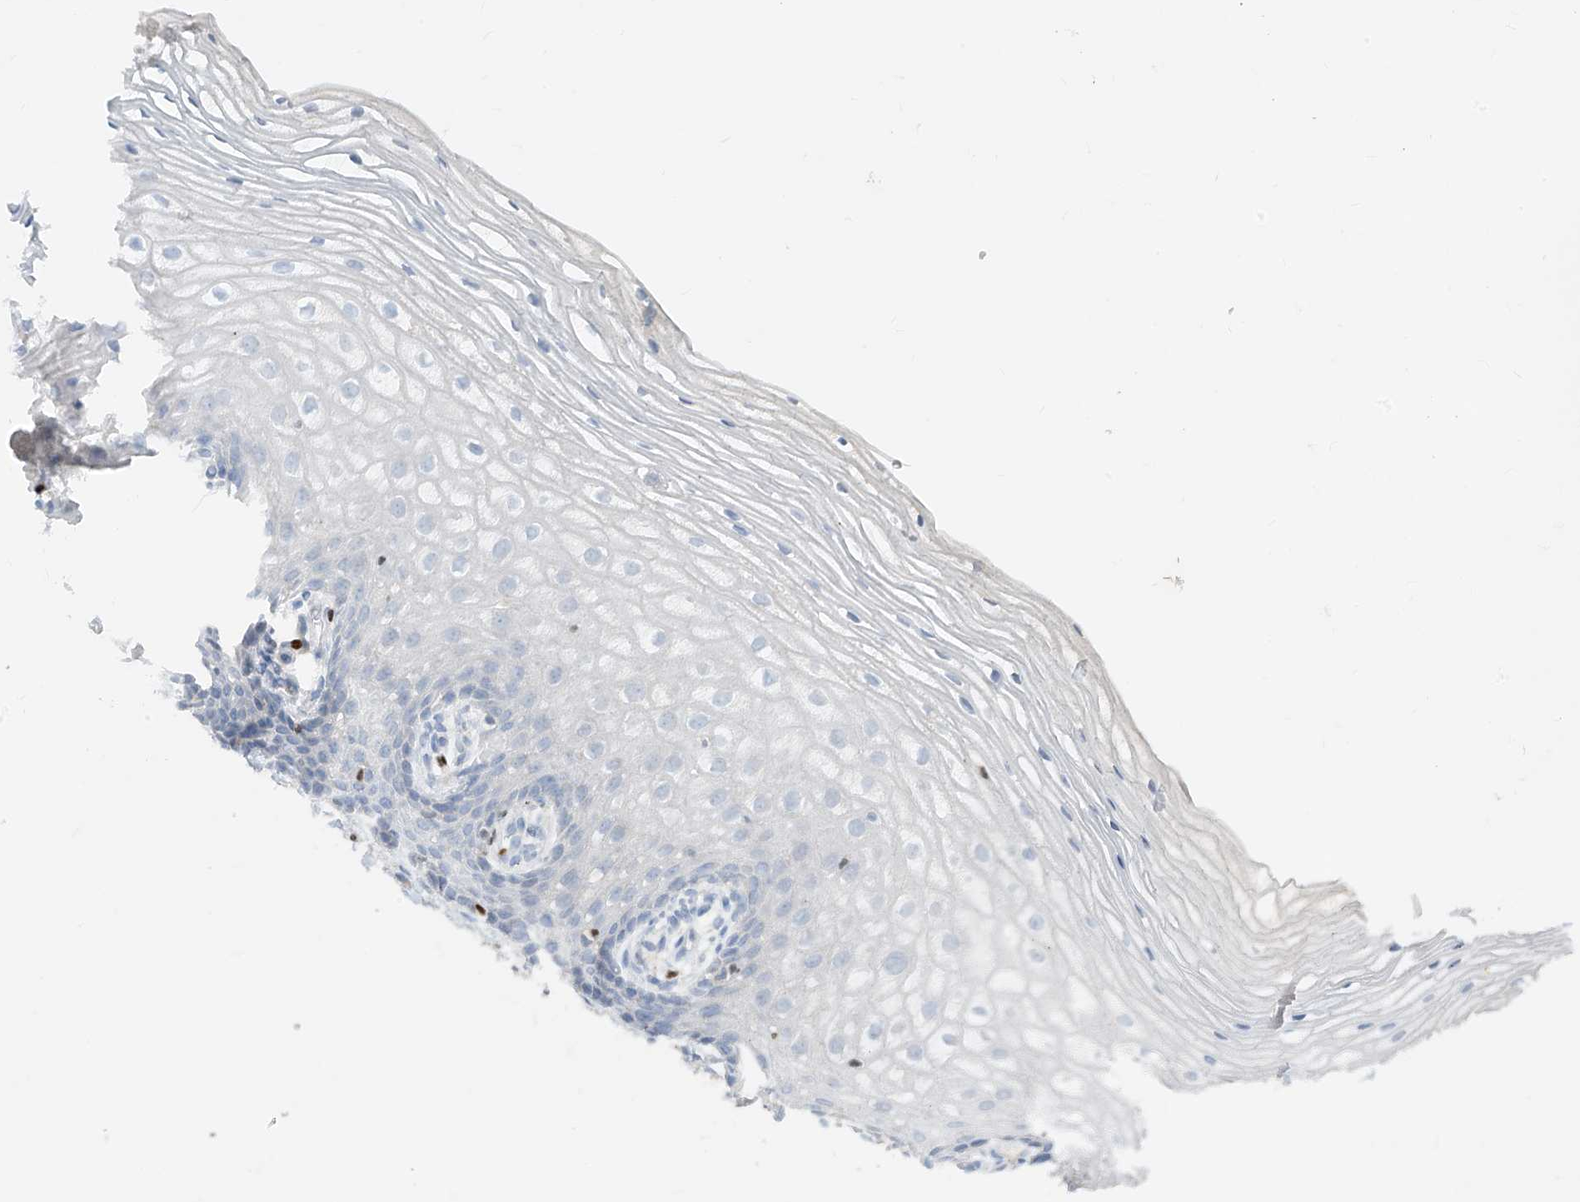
{"staining": {"intensity": "negative", "quantity": "none", "location": "none"}, "tissue": "vagina", "cell_type": "Squamous epithelial cells", "image_type": "normal", "snomed": [{"axis": "morphology", "description": "Normal tissue, NOS"}, {"axis": "topography", "description": "Vagina"}], "caption": "An immunohistochemistry (IHC) histopathology image of unremarkable vagina is shown. There is no staining in squamous epithelial cells of vagina.", "gene": "TBX21", "patient": {"sex": "female", "age": 60}}